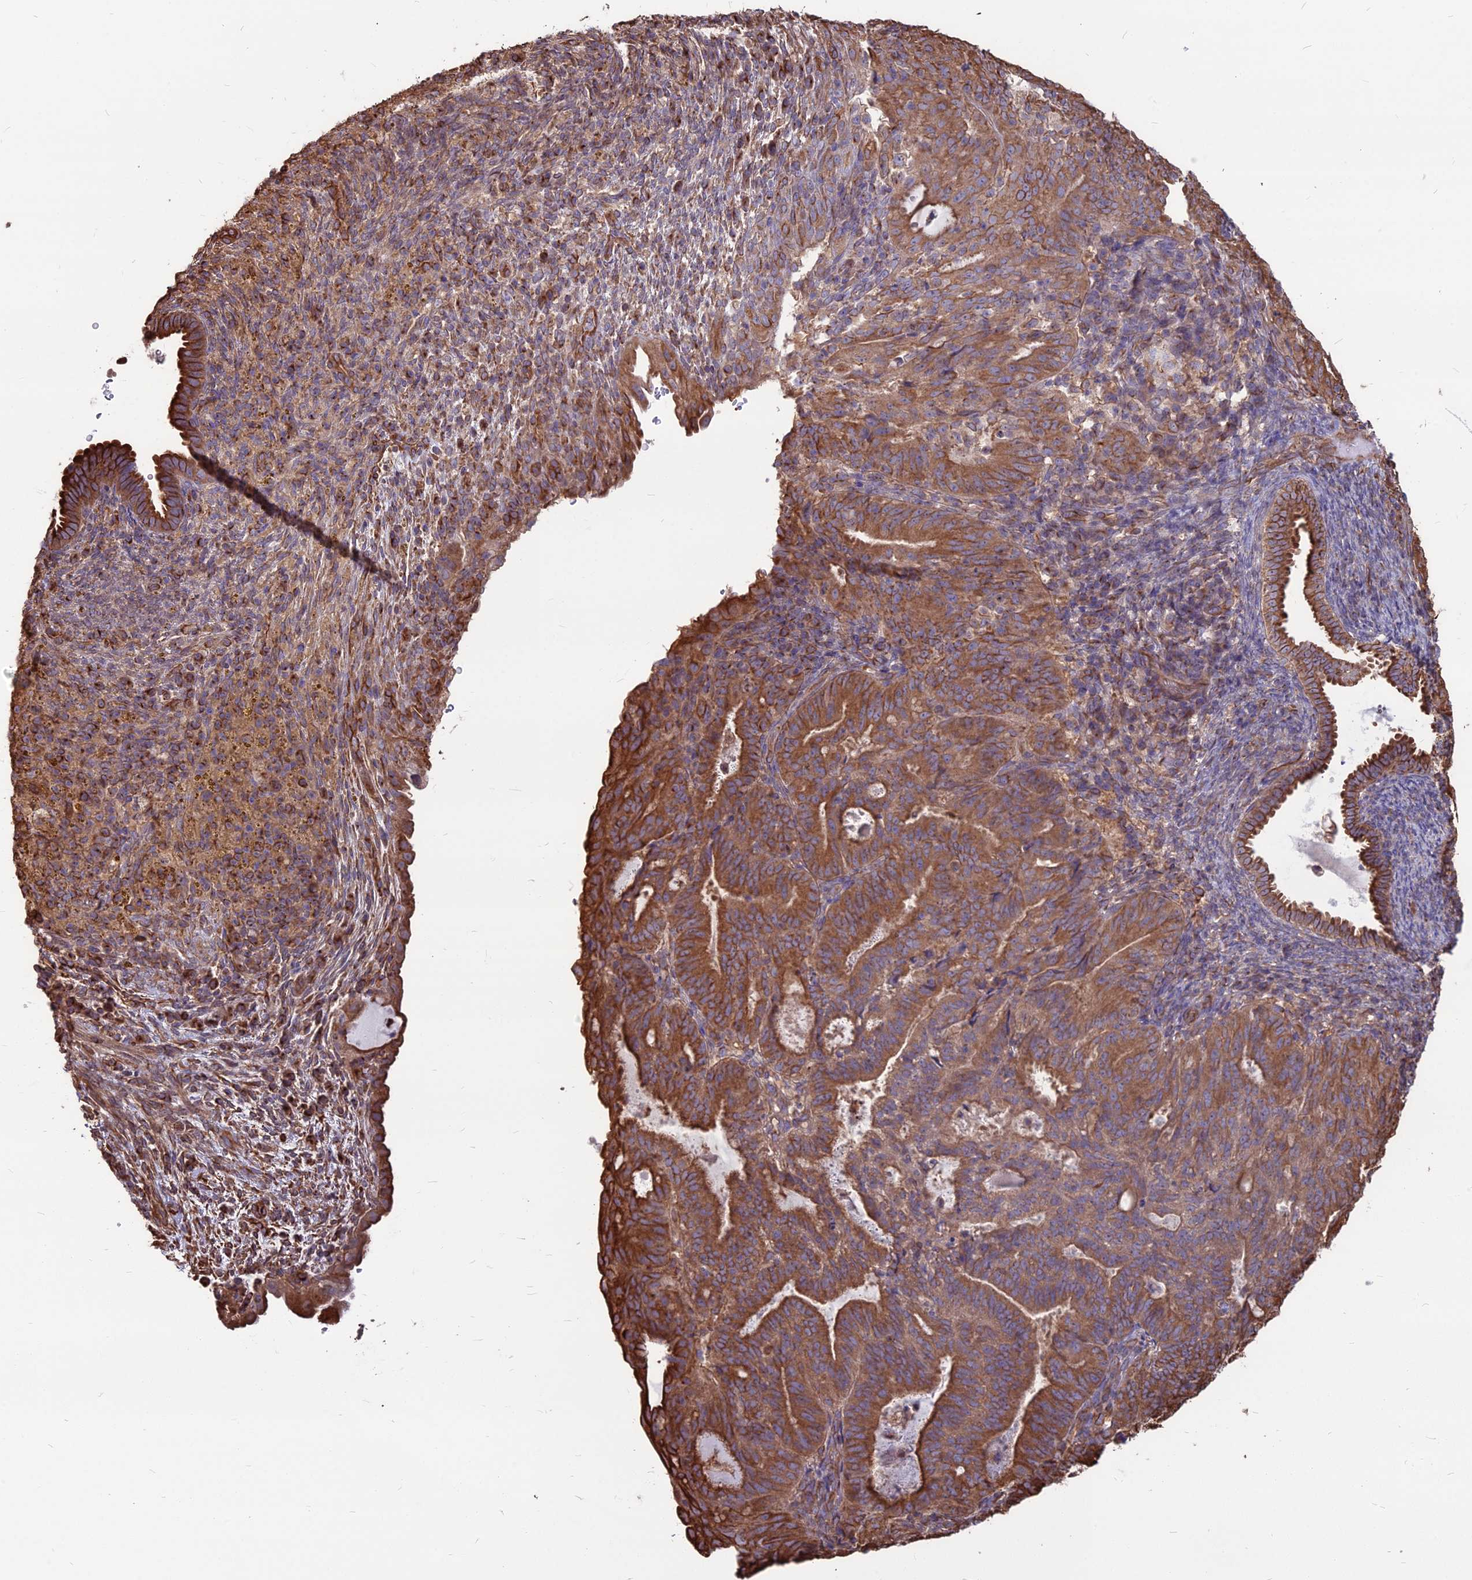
{"staining": {"intensity": "strong", "quantity": ">75%", "location": "cytoplasmic/membranous"}, "tissue": "endometrial cancer", "cell_type": "Tumor cells", "image_type": "cancer", "snomed": [{"axis": "morphology", "description": "Adenocarcinoma, NOS"}, {"axis": "topography", "description": "Endometrium"}], "caption": "An image of endometrial cancer (adenocarcinoma) stained for a protein reveals strong cytoplasmic/membranous brown staining in tumor cells. Ihc stains the protein in brown and the nuclei are stained blue.", "gene": "LSM6", "patient": {"sex": "female", "age": 70}}